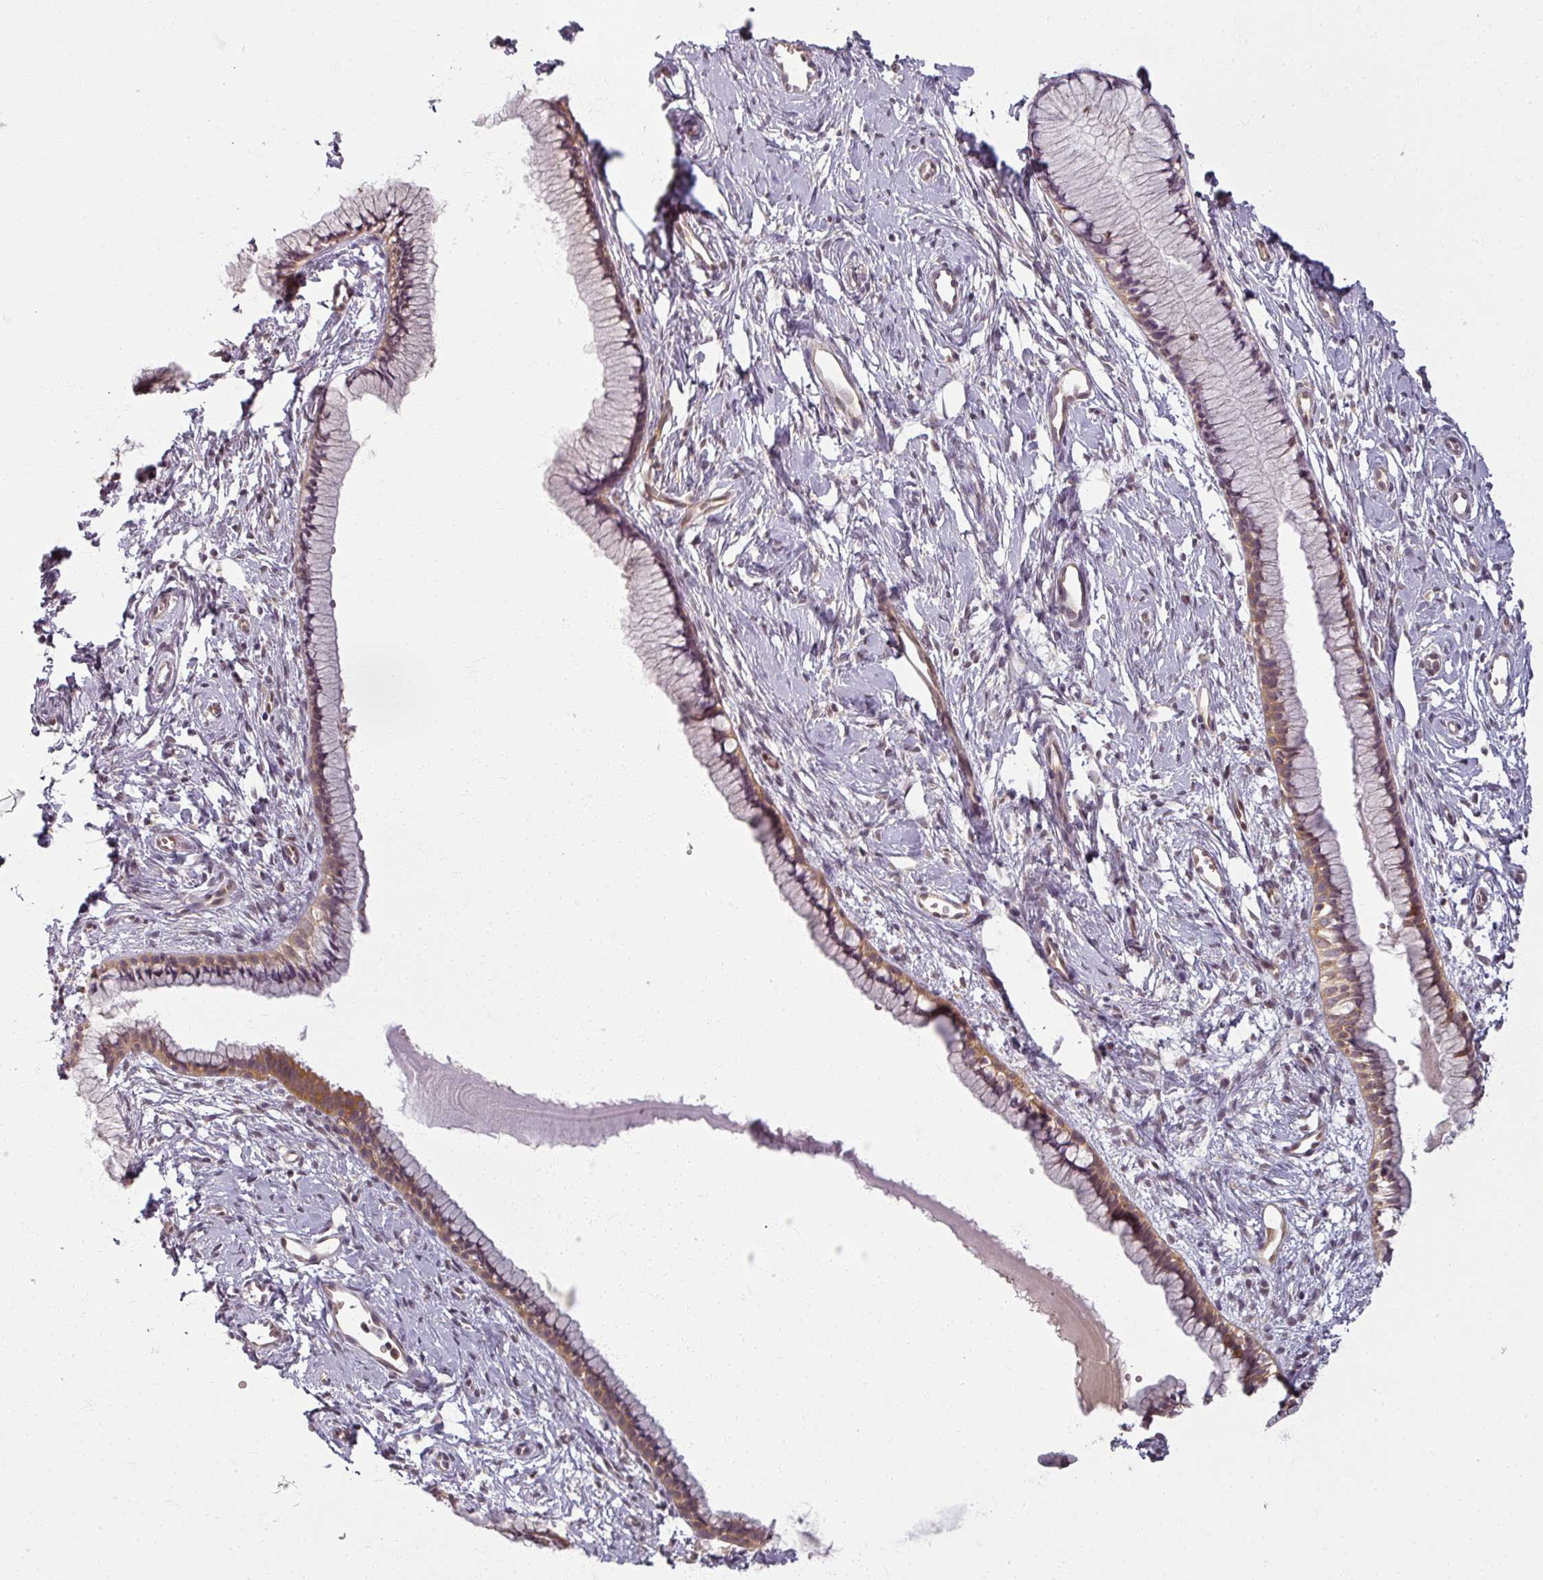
{"staining": {"intensity": "moderate", "quantity": "25%-75%", "location": "cytoplasmic/membranous"}, "tissue": "cervix", "cell_type": "Glandular cells", "image_type": "normal", "snomed": [{"axis": "morphology", "description": "Normal tissue, NOS"}, {"axis": "topography", "description": "Cervix"}], "caption": "Benign cervix demonstrates moderate cytoplasmic/membranous positivity in approximately 25%-75% of glandular cells.", "gene": "AGPAT4", "patient": {"sex": "female", "age": 40}}